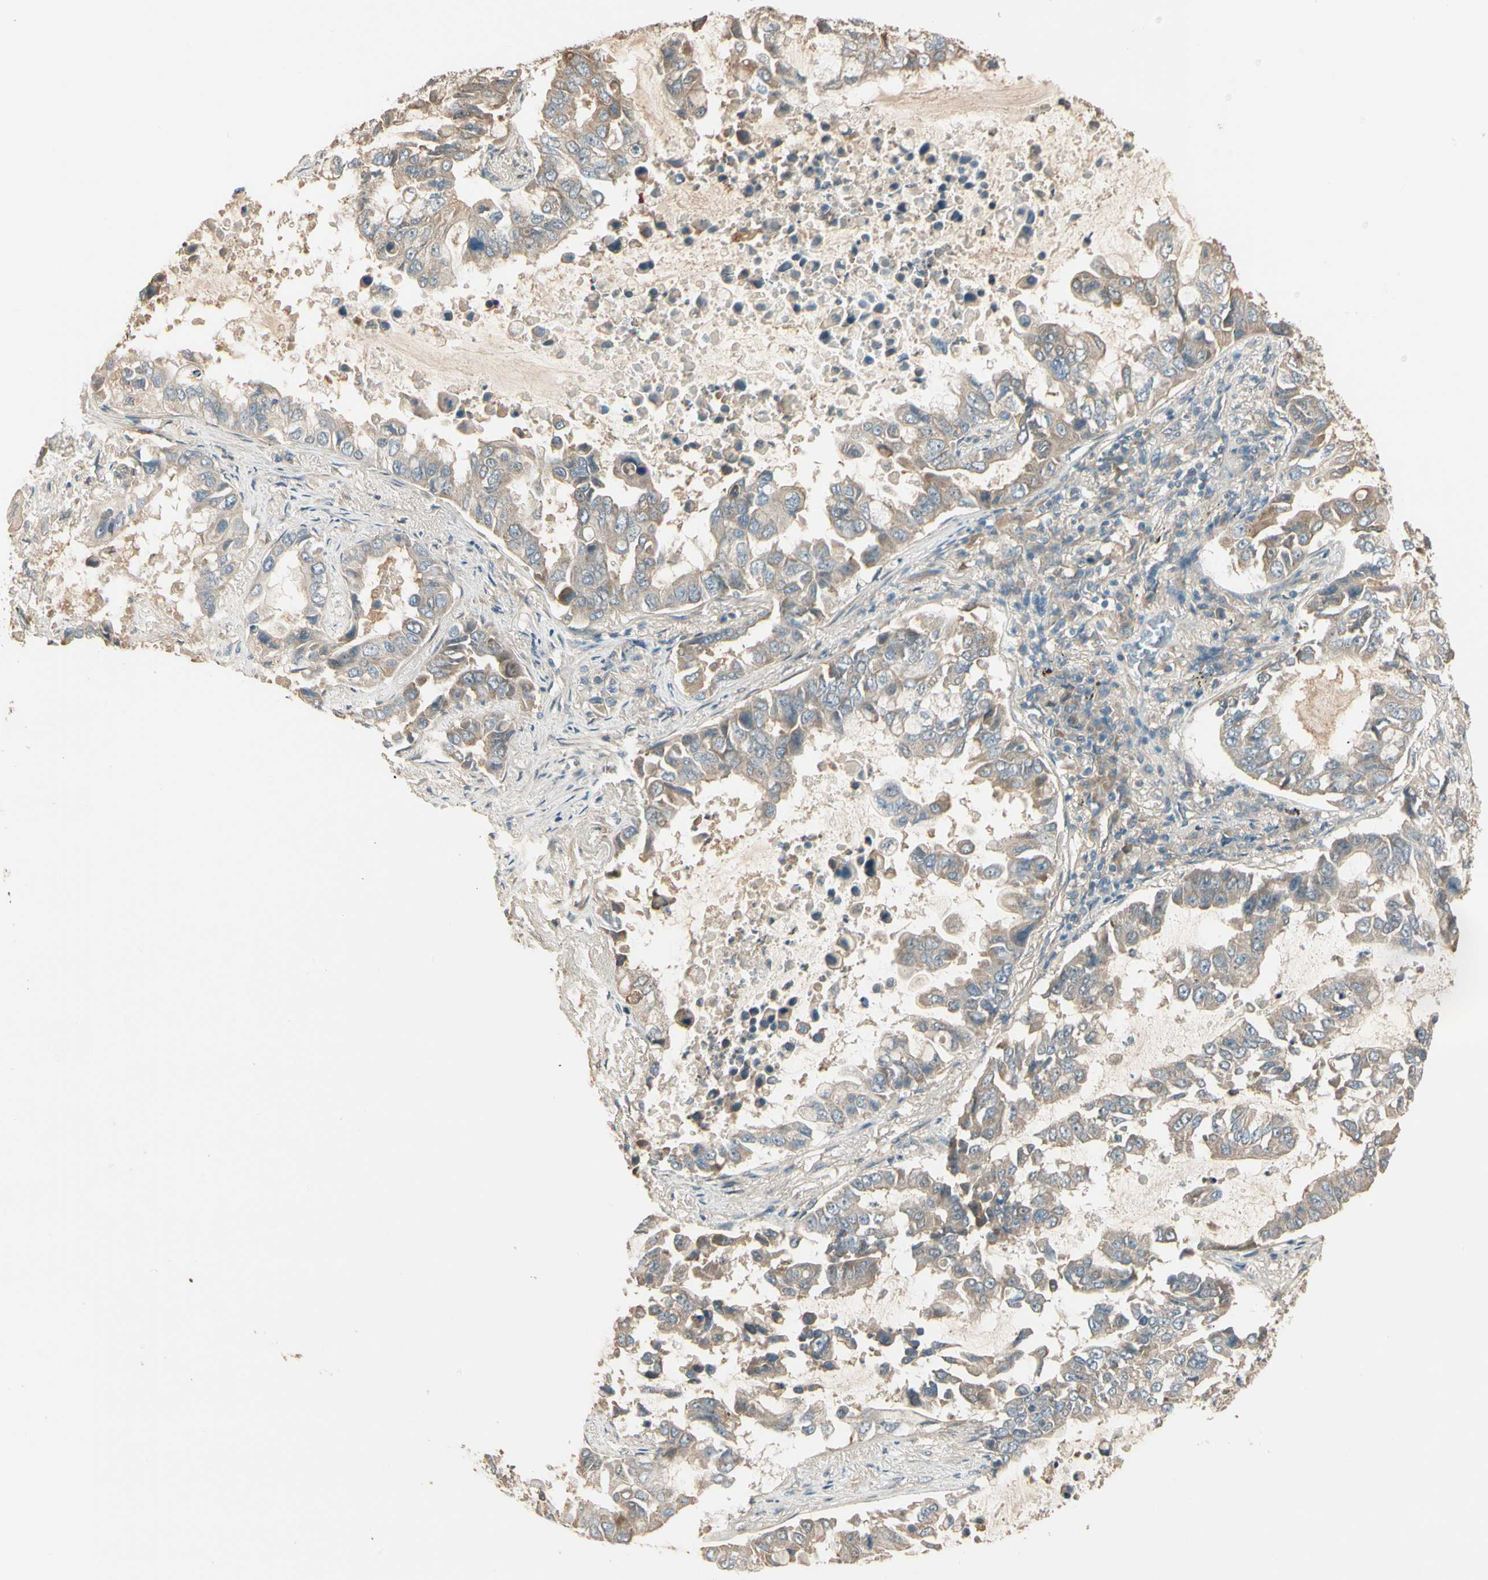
{"staining": {"intensity": "weak", "quantity": ">75%", "location": "cytoplasmic/membranous"}, "tissue": "lung cancer", "cell_type": "Tumor cells", "image_type": "cancer", "snomed": [{"axis": "morphology", "description": "Adenocarcinoma, NOS"}, {"axis": "topography", "description": "Lung"}], "caption": "A brown stain shows weak cytoplasmic/membranous expression of a protein in adenocarcinoma (lung) tumor cells.", "gene": "TNFRSF21", "patient": {"sex": "male", "age": 64}}